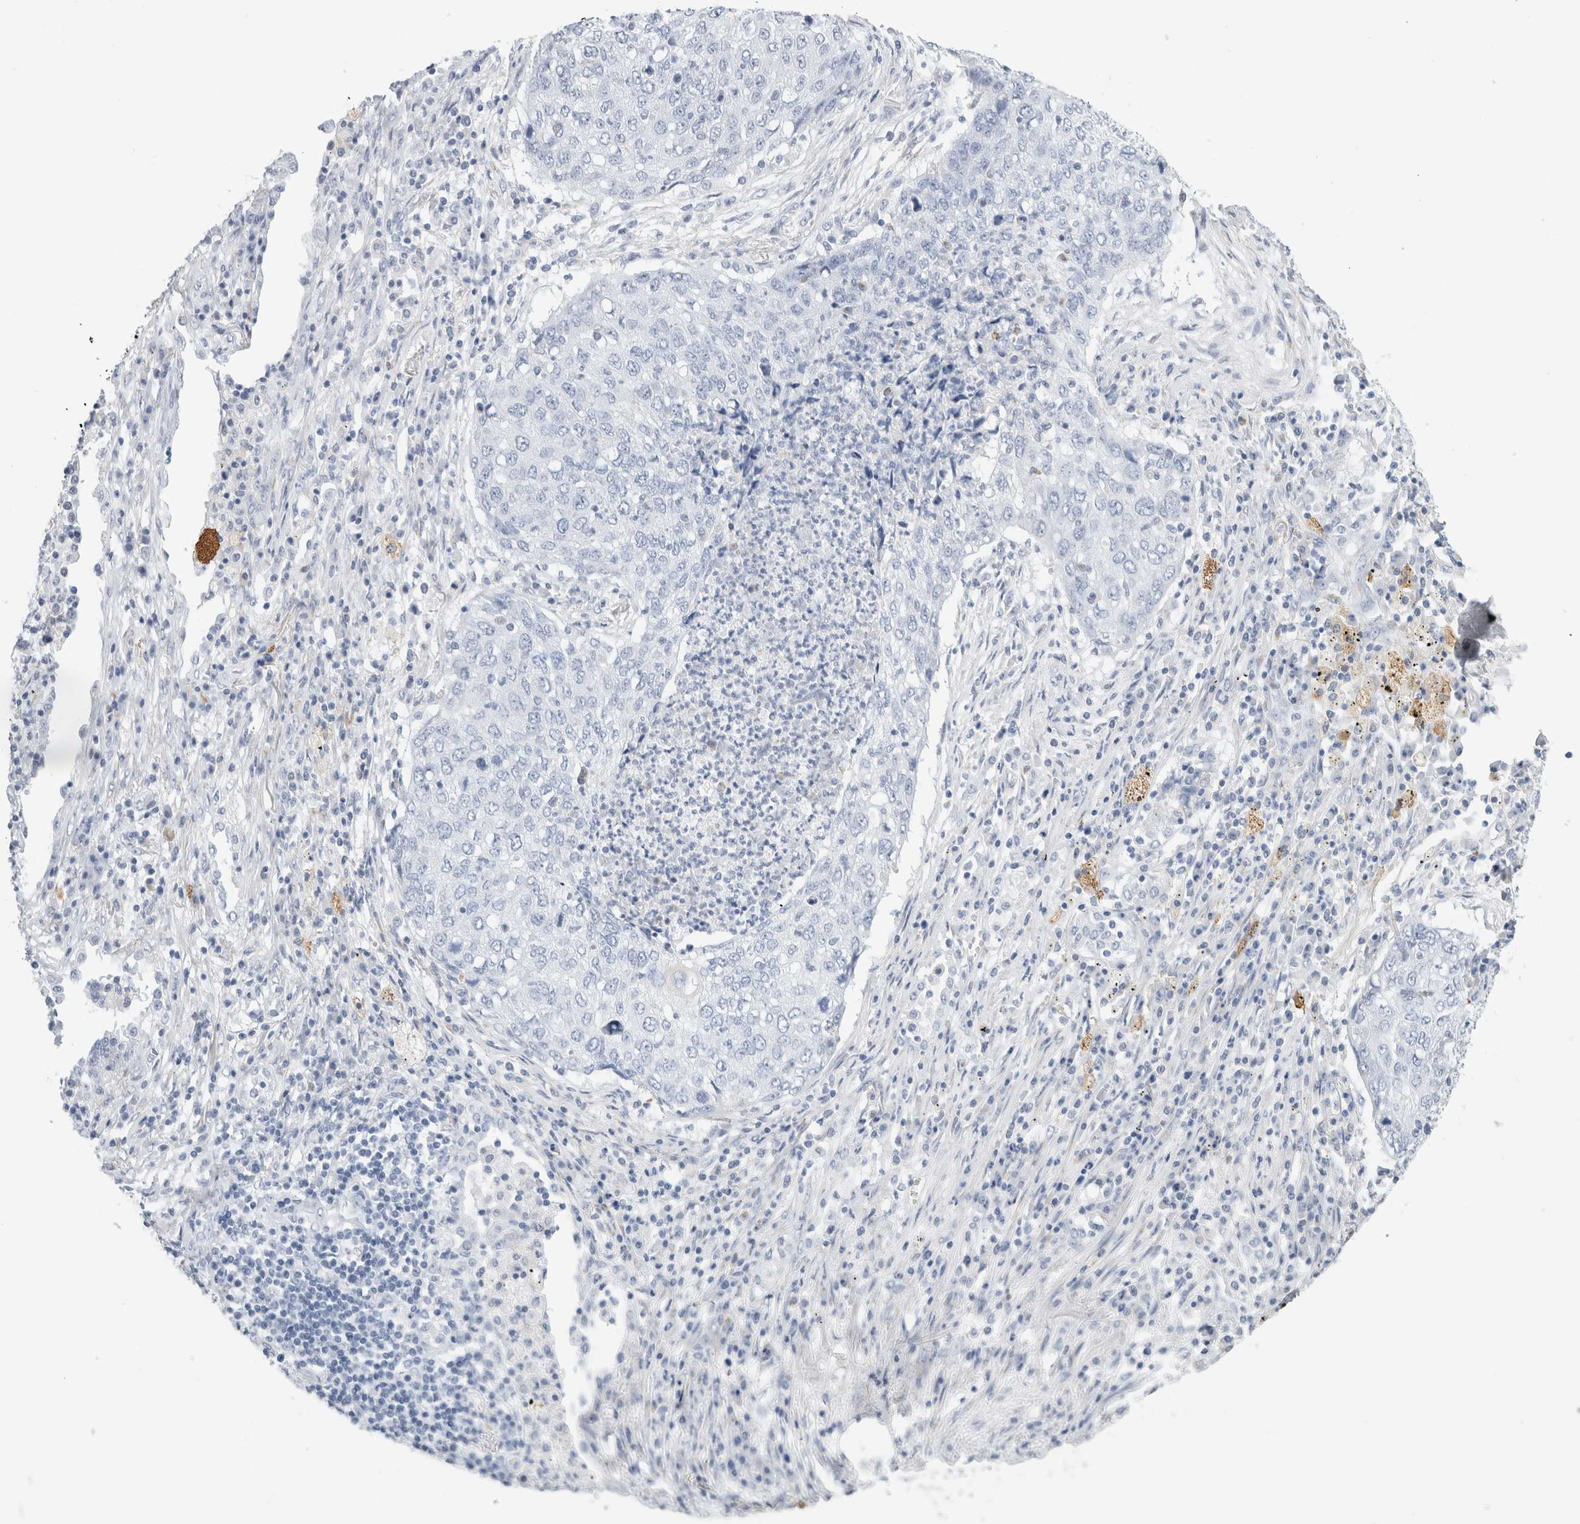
{"staining": {"intensity": "negative", "quantity": "none", "location": "none"}, "tissue": "lung cancer", "cell_type": "Tumor cells", "image_type": "cancer", "snomed": [{"axis": "morphology", "description": "Squamous cell carcinoma, NOS"}, {"axis": "topography", "description": "Lung"}], "caption": "Lung cancer was stained to show a protein in brown. There is no significant positivity in tumor cells.", "gene": "MUC15", "patient": {"sex": "female", "age": 63}}